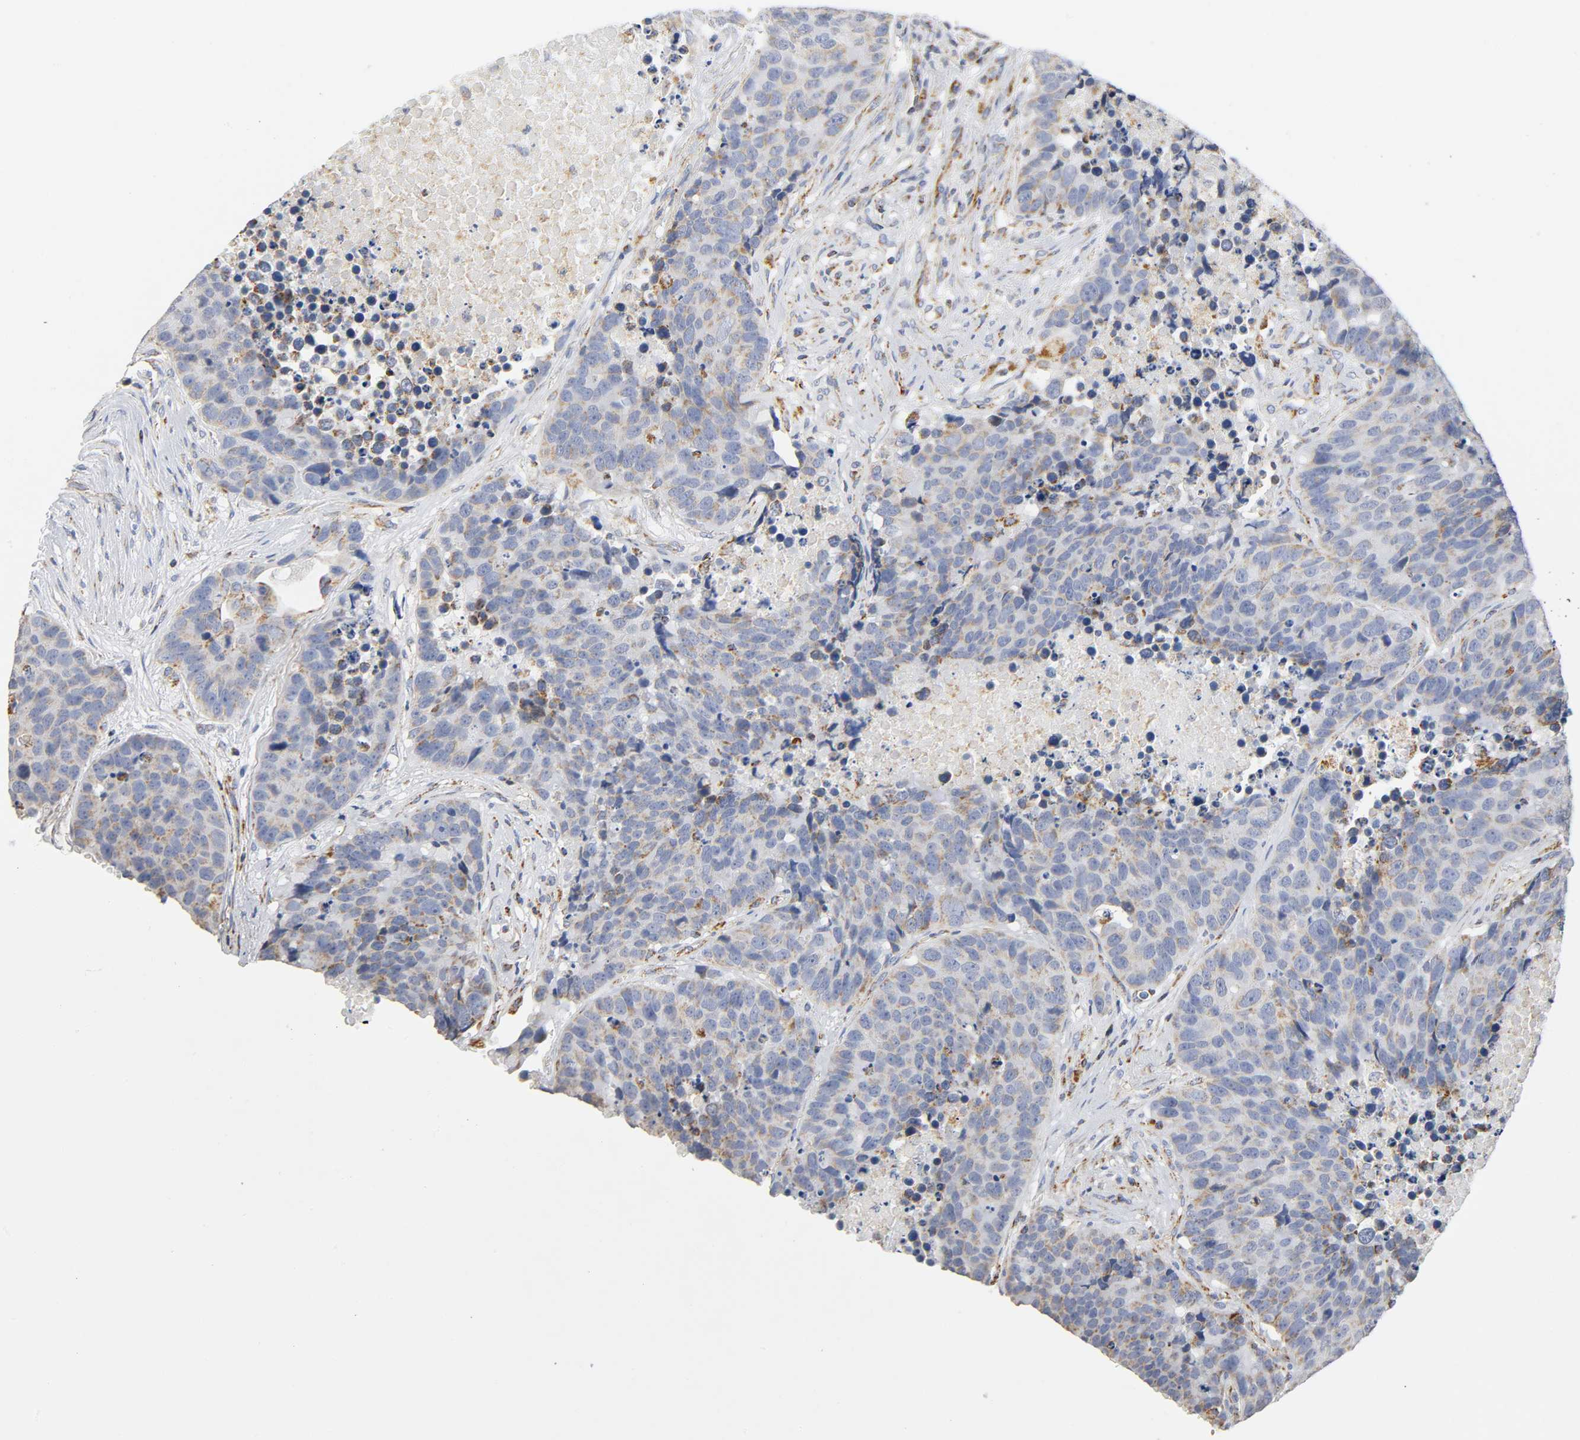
{"staining": {"intensity": "weak", "quantity": "25%-75%", "location": "cytoplasmic/membranous"}, "tissue": "carcinoid", "cell_type": "Tumor cells", "image_type": "cancer", "snomed": [{"axis": "morphology", "description": "Carcinoid, malignant, NOS"}, {"axis": "topography", "description": "Lung"}], "caption": "Immunohistochemical staining of carcinoid demonstrates weak cytoplasmic/membranous protein staining in approximately 25%-75% of tumor cells. The protein of interest is shown in brown color, while the nuclei are stained blue.", "gene": "BAK1", "patient": {"sex": "male", "age": 60}}